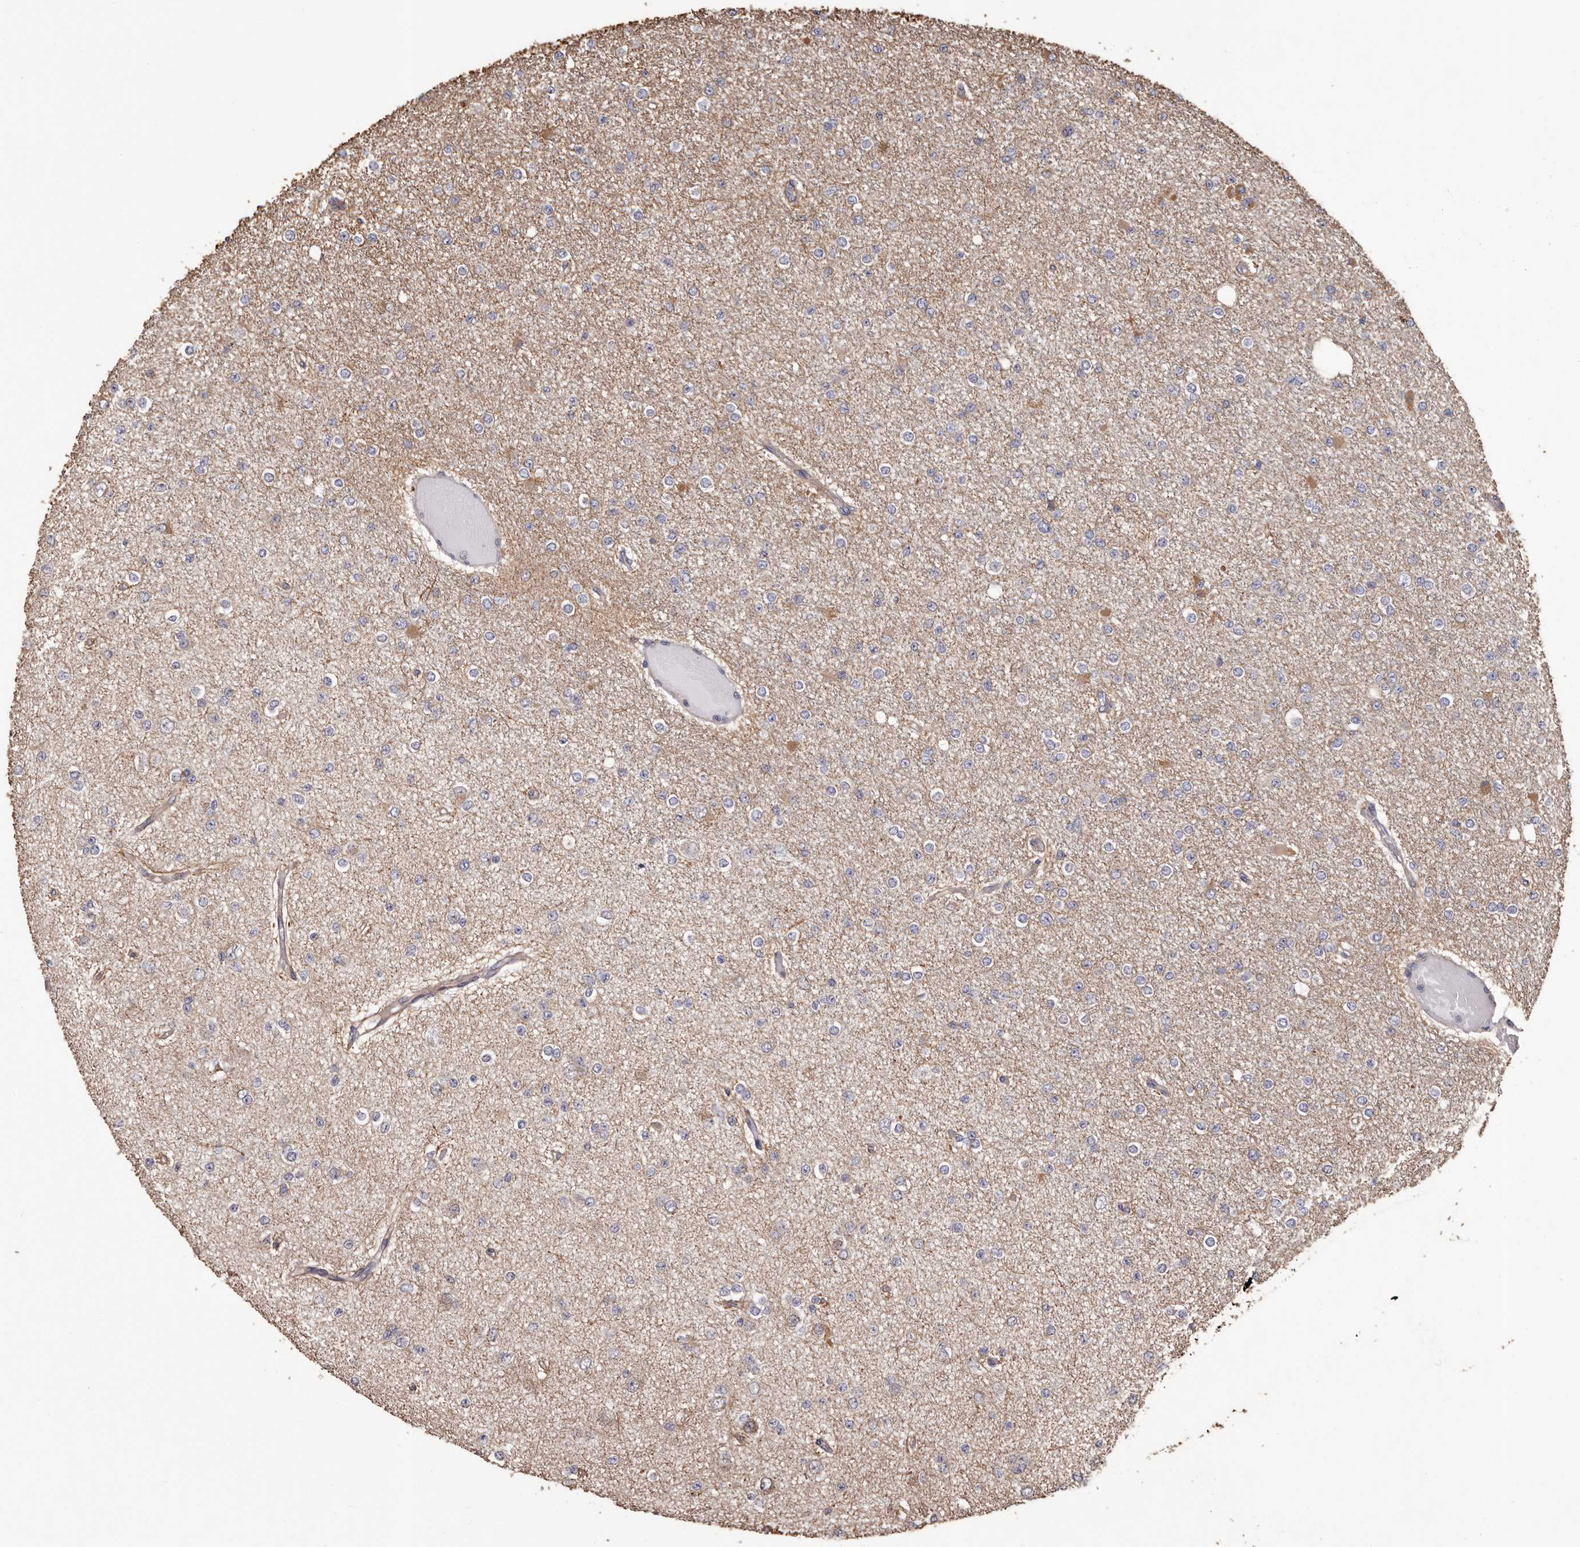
{"staining": {"intensity": "negative", "quantity": "none", "location": "none"}, "tissue": "glioma", "cell_type": "Tumor cells", "image_type": "cancer", "snomed": [{"axis": "morphology", "description": "Glioma, malignant, Low grade"}, {"axis": "topography", "description": "Brain"}], "caption": "Histopathology image shows no significant protein positivity in tumor cells of glioma. (Immunohistochemistry, brightfield microscopy, high magnification).", "gene": "CEP104", "patient": {"sex": "female", "age": 22}}